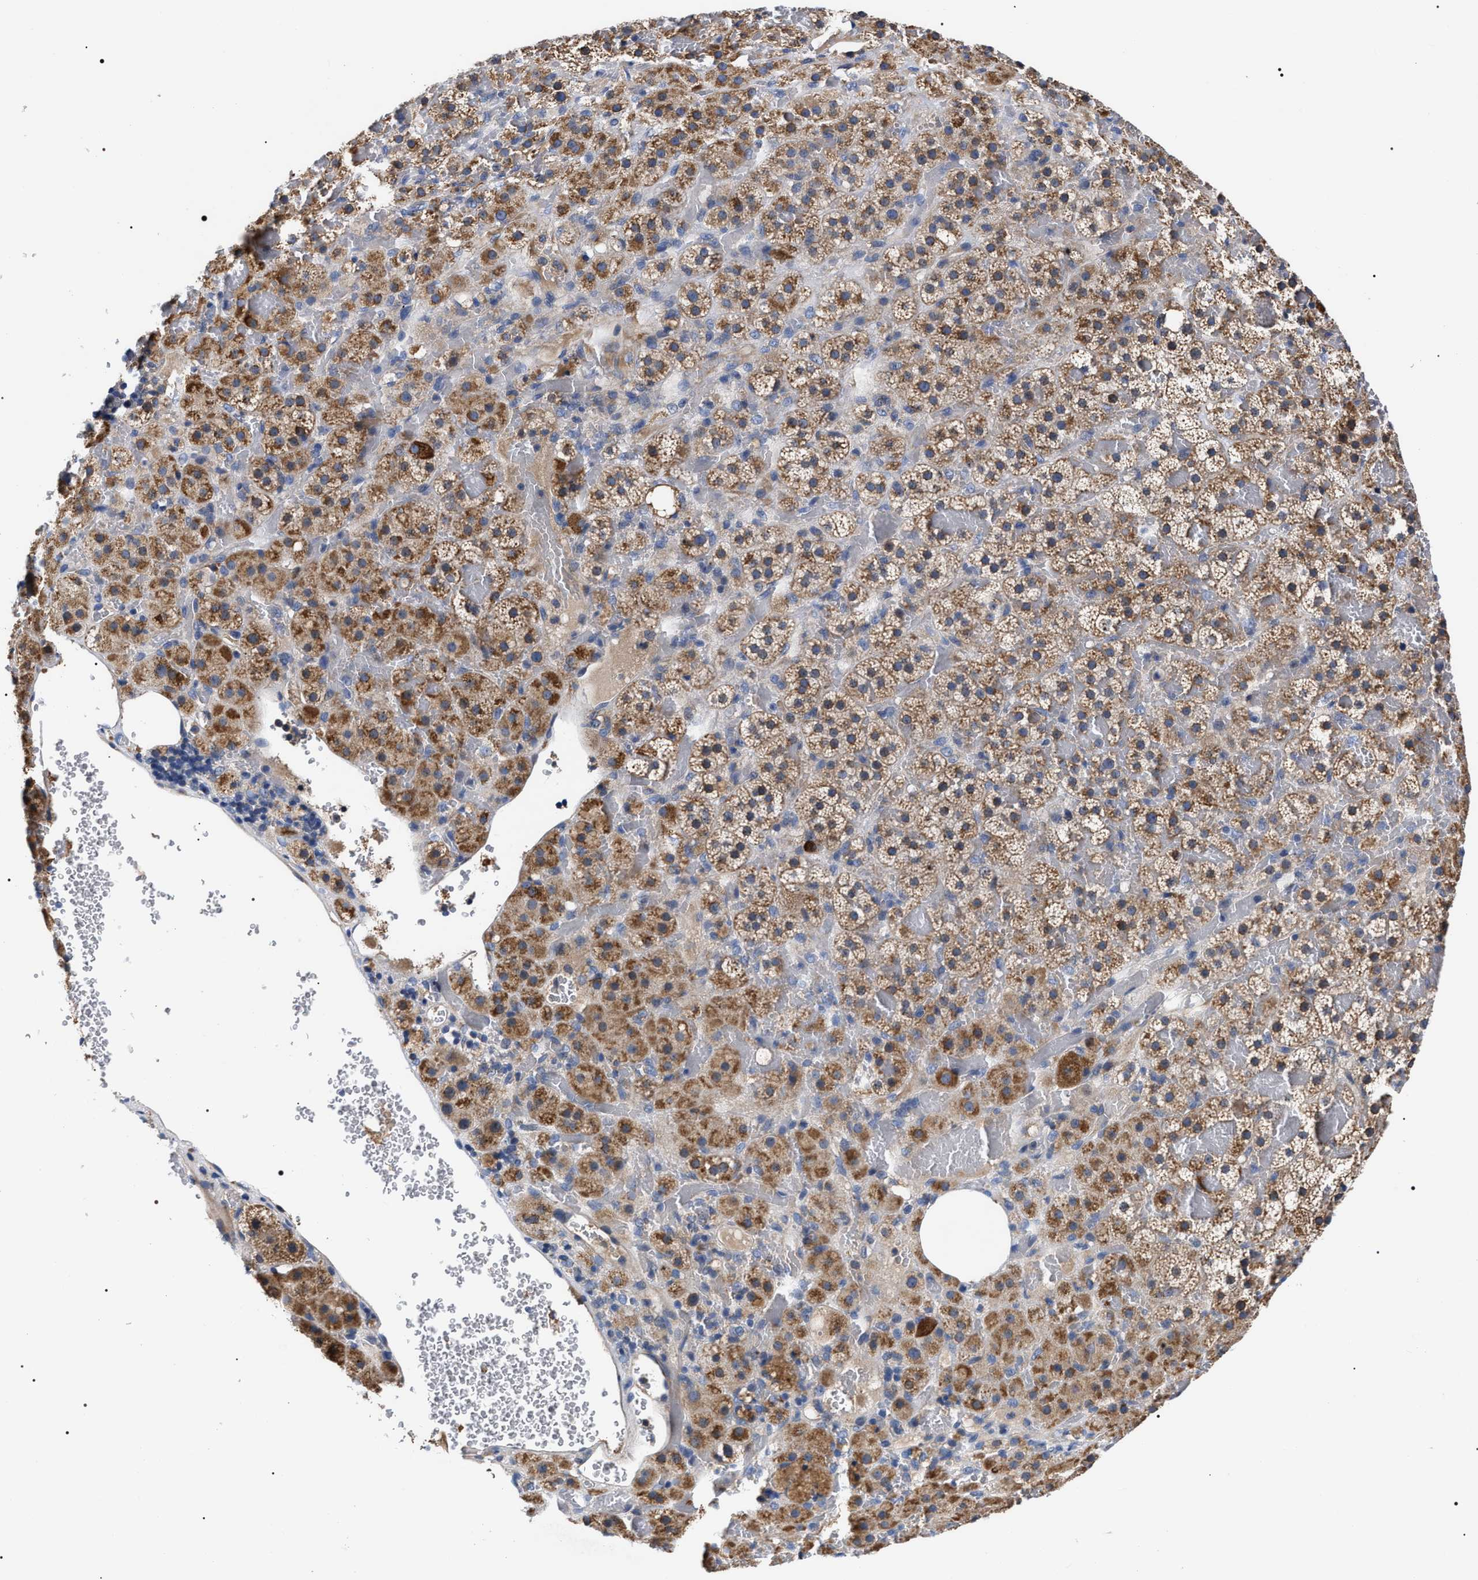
{"staining": {"intensity": "moderate", "quantity": ">75%", "location": "cytoplasmic/membranous"}, "tissue": "adrenal gland", "cell_type": "Glandular cells", "image_type": "normal", "snomed": [{"axis": "morphology", "description": "Normal tissue, NOS"}, {"axis": "topography", "description": "Adrenal gland"}], "caption": "This photomicrograph exhibits unremarkable adrenal gland stained with immunohistochemistry (IHC) to label a protein in brown. The cytoplasmic/membranous of glandular cells show moderate positivity for the protein. Nuclei are counter-stained blue.", "gene": "MACC1", "patient": {"sex": "female", "age": 59}}